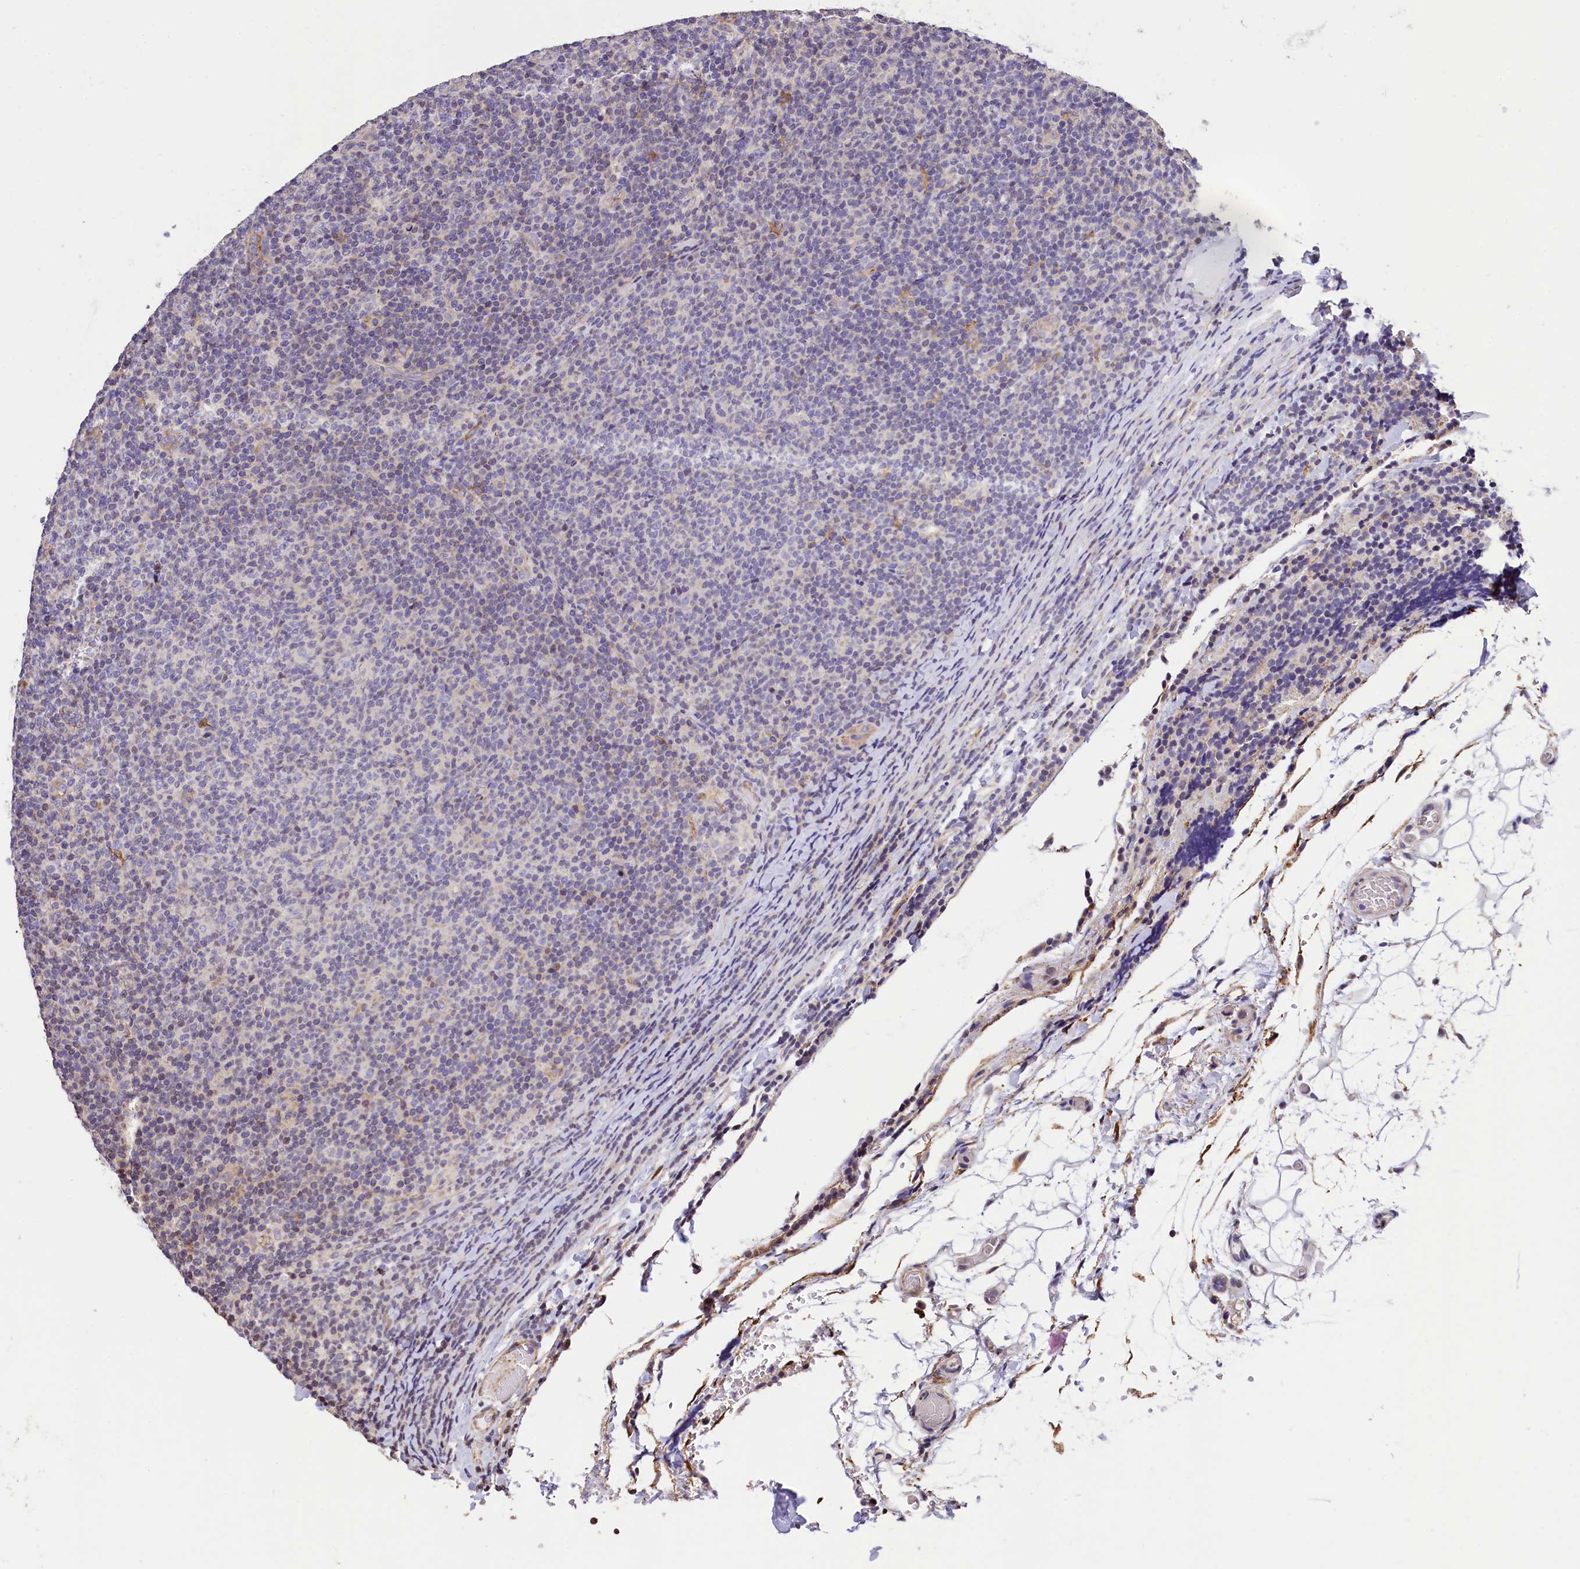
{"staining": {"intensity": "negative", "quantity": "none", "location": "none"}, "tissue": "lymphoma", "cell_type": "Tumor cells", "image_type": "cancer", "snomed": [{"axis": "morphology", "description": "Malignant lymphoma, non-Hodgkin's type, Low grade"}, {"axis": "topography", "description": "Lymph node"}], "caption": "Malignant lymphoma, non-Hodgkin's type (low-grade) was stained to show a protein in brown. There is no significant positivity in tumor cells.", "gene": "ZNF2", "patient": {"sex": "male", "age": 66}}